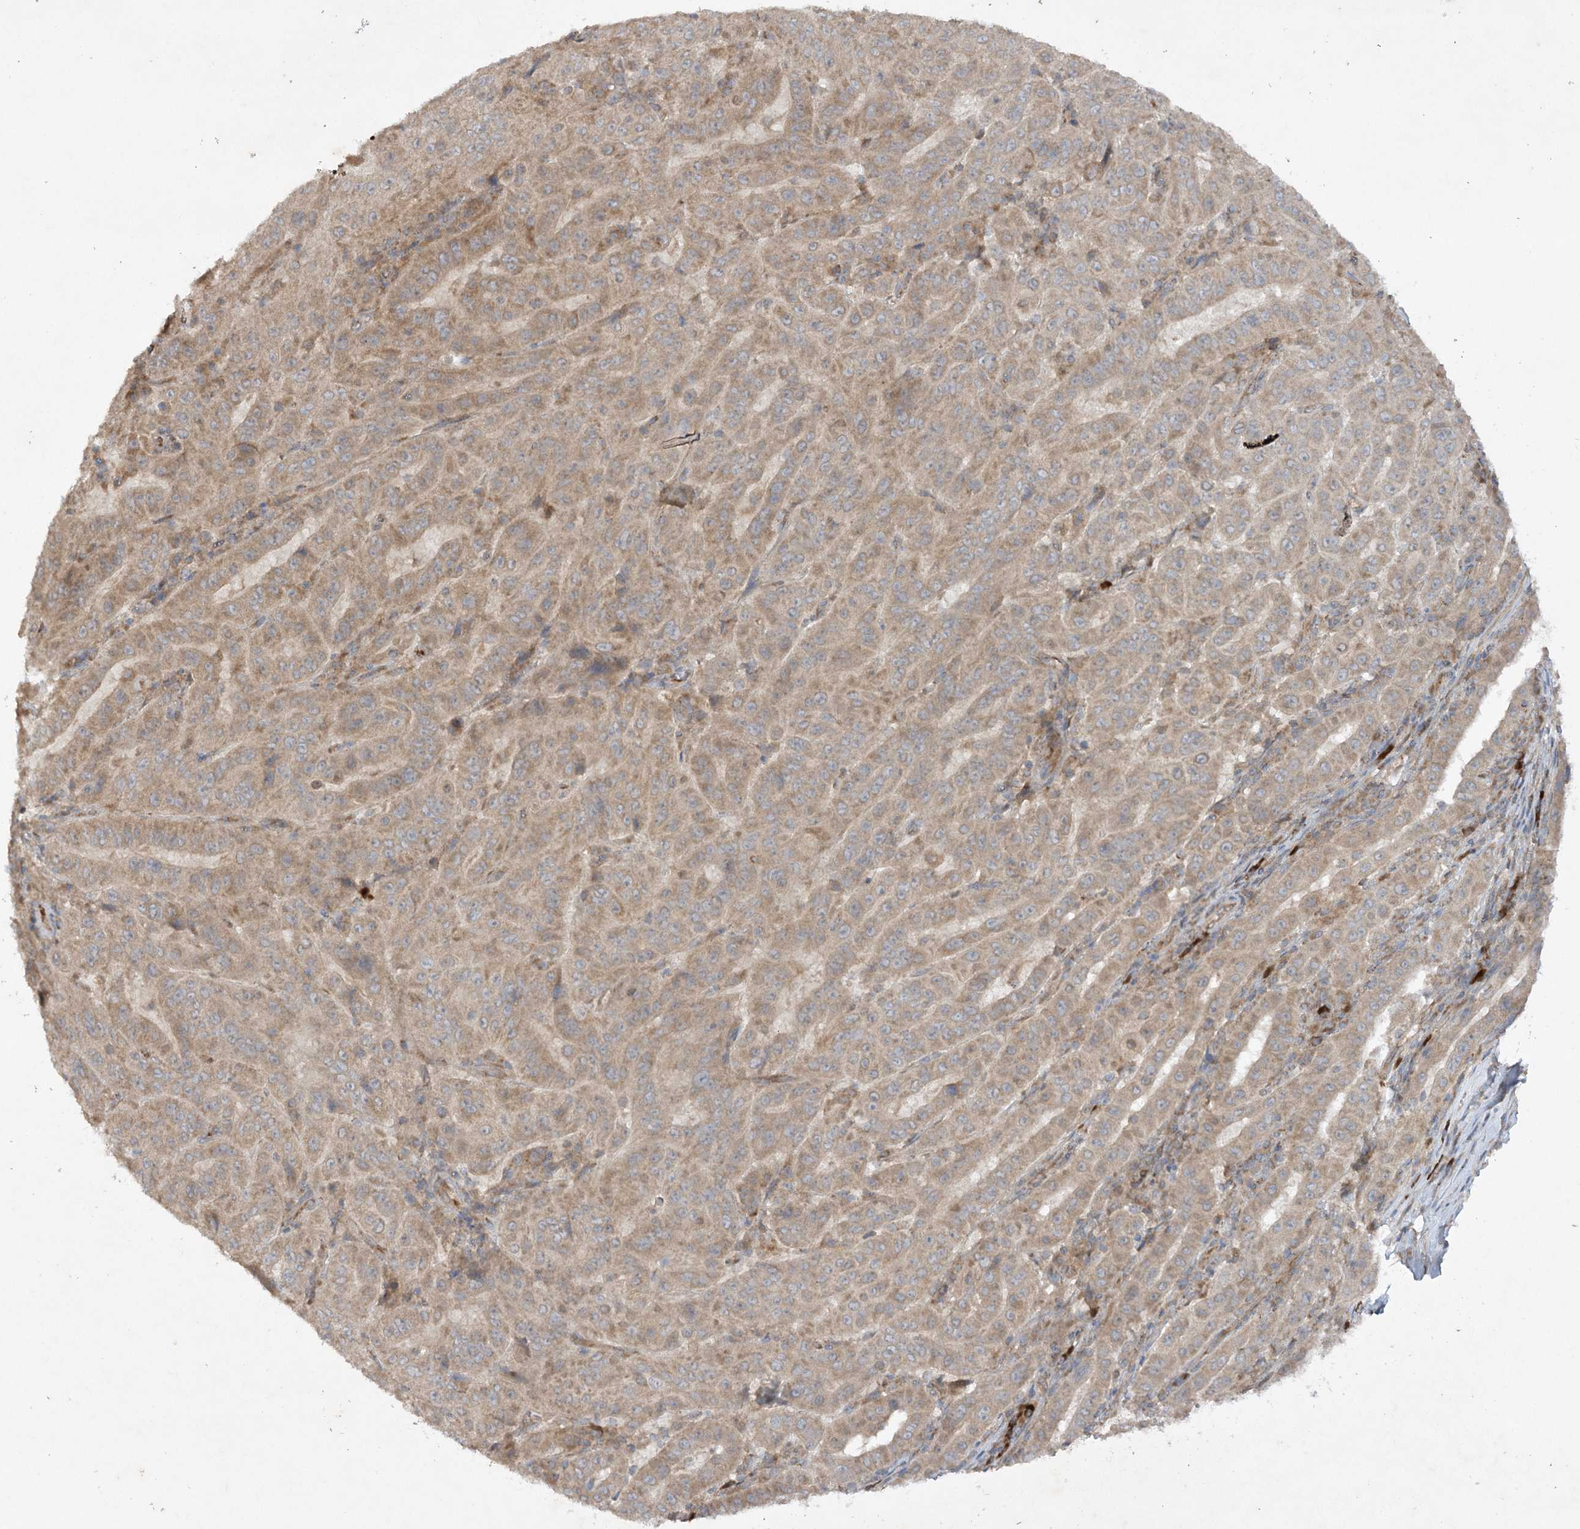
{"staining": {"intensity": "moderate", "quantity": ">75%", "location": "cytoplasmic/membranous"}, "tissue": "pancreatic cancer", "cell_type": "Tumor cells", "image_type": "cancer", "snomed": [{"axis": "morphology", "description": "Adenocarcinoma, NOS"}, {"axis": "topography", "description": "Pancreas"}], "caption": "A medium amount of moderate cytoplasmic/membranous positivity is appreciated in about >75% of tumor cells in pancreatic cancer (adenocarcinoma) tissue.", "gene": "TRAF3IP1", "patient": {"sex": "male", "age": 63}}